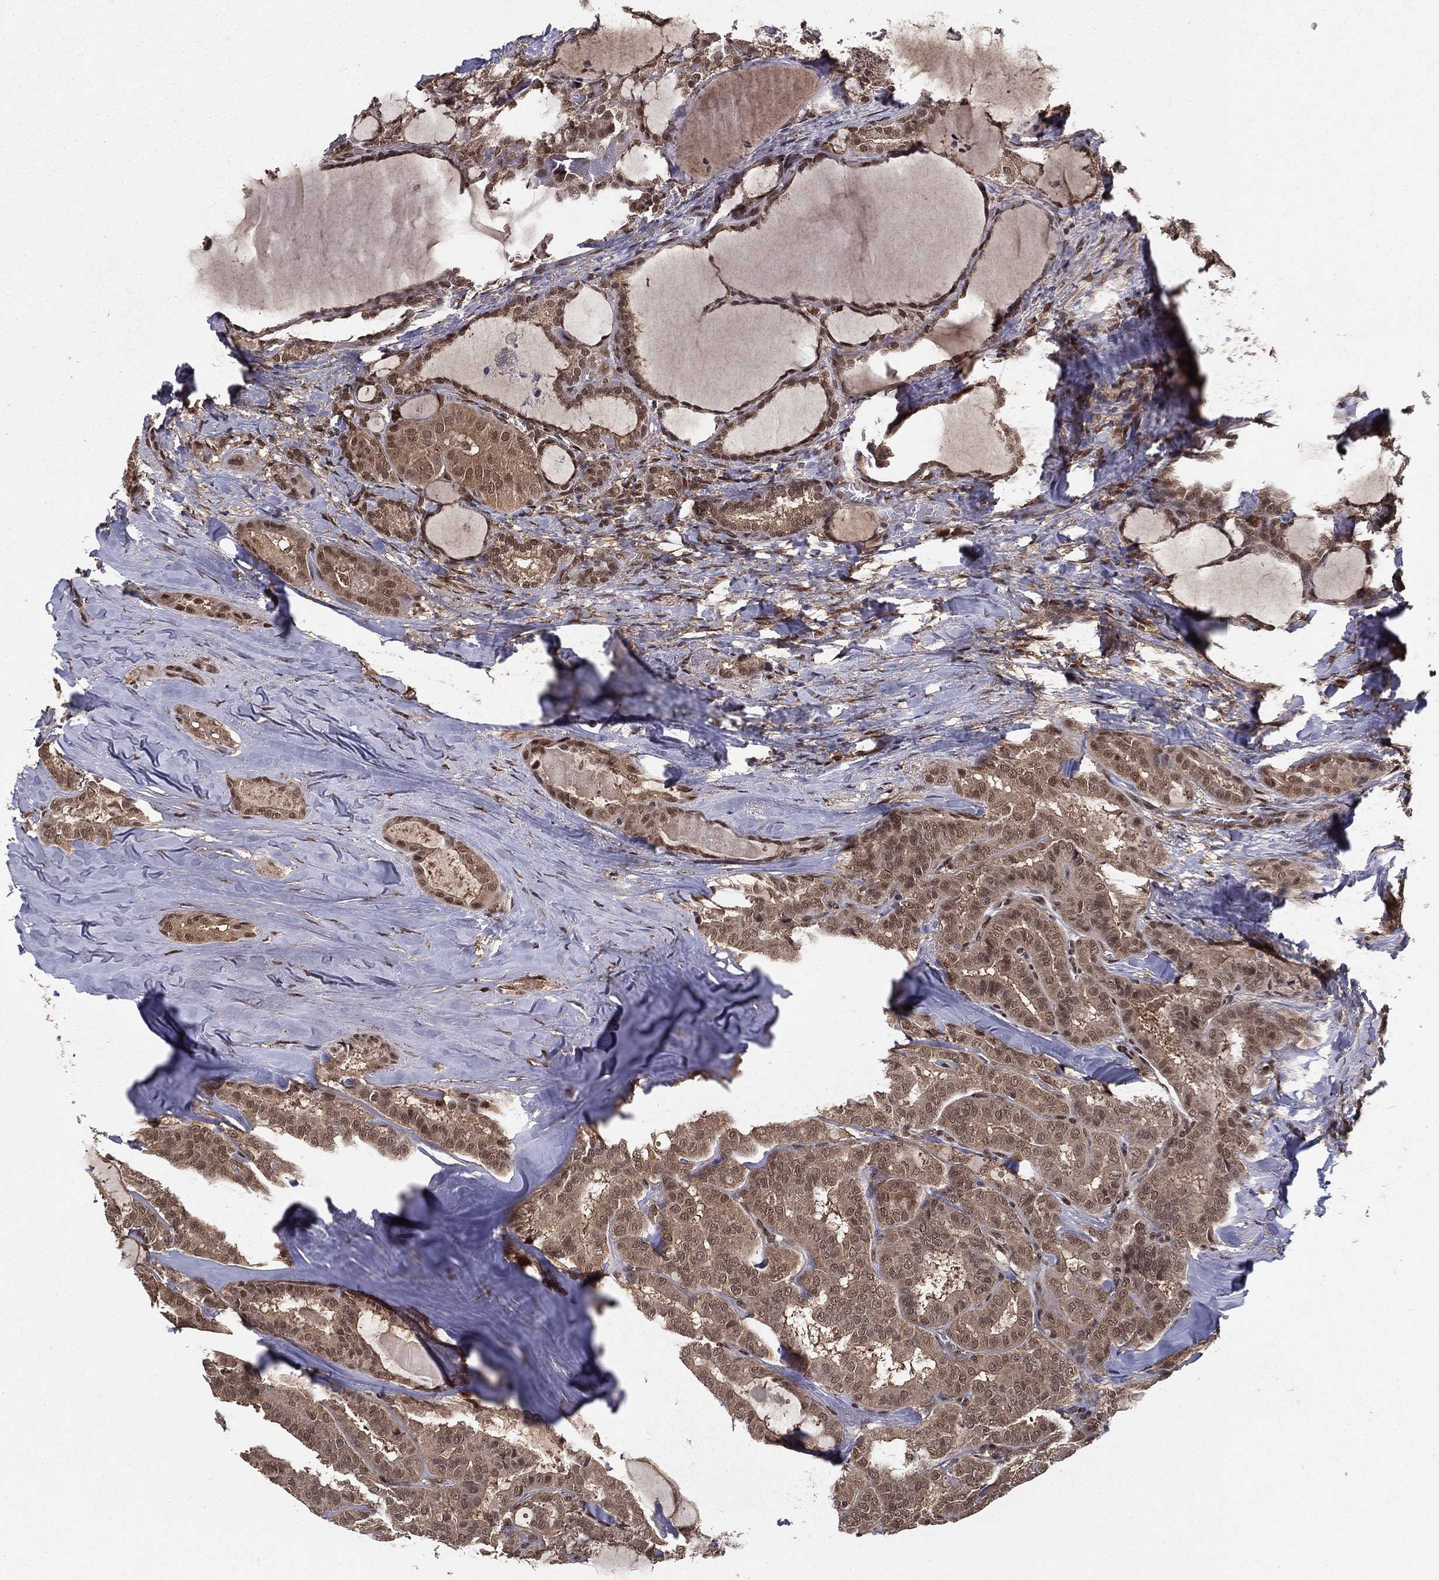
{"staining": {"intensity": "moderate", "quantity": "25%-75%", "location": "cytoplasmic/membranous,nuclear"}, "tissue": "thyroid cancer", "cell_type": "Tumor cells", "image_type": "cancer", "snomed": [{"axis": "morphology", "description": "Papillary adenocarcinoma, NOS"}, {"axis": "topography", "description": "Thyroid gland"}], "caption": "Protein staining displays moderate cytoplasmic/membranous and nuclear staining in approximately 25%-75% of tumor cells in thyroid papillary adenocarcinoma.", "gene": "CARM1", "patient": {"sex": "female", "age": 39}}